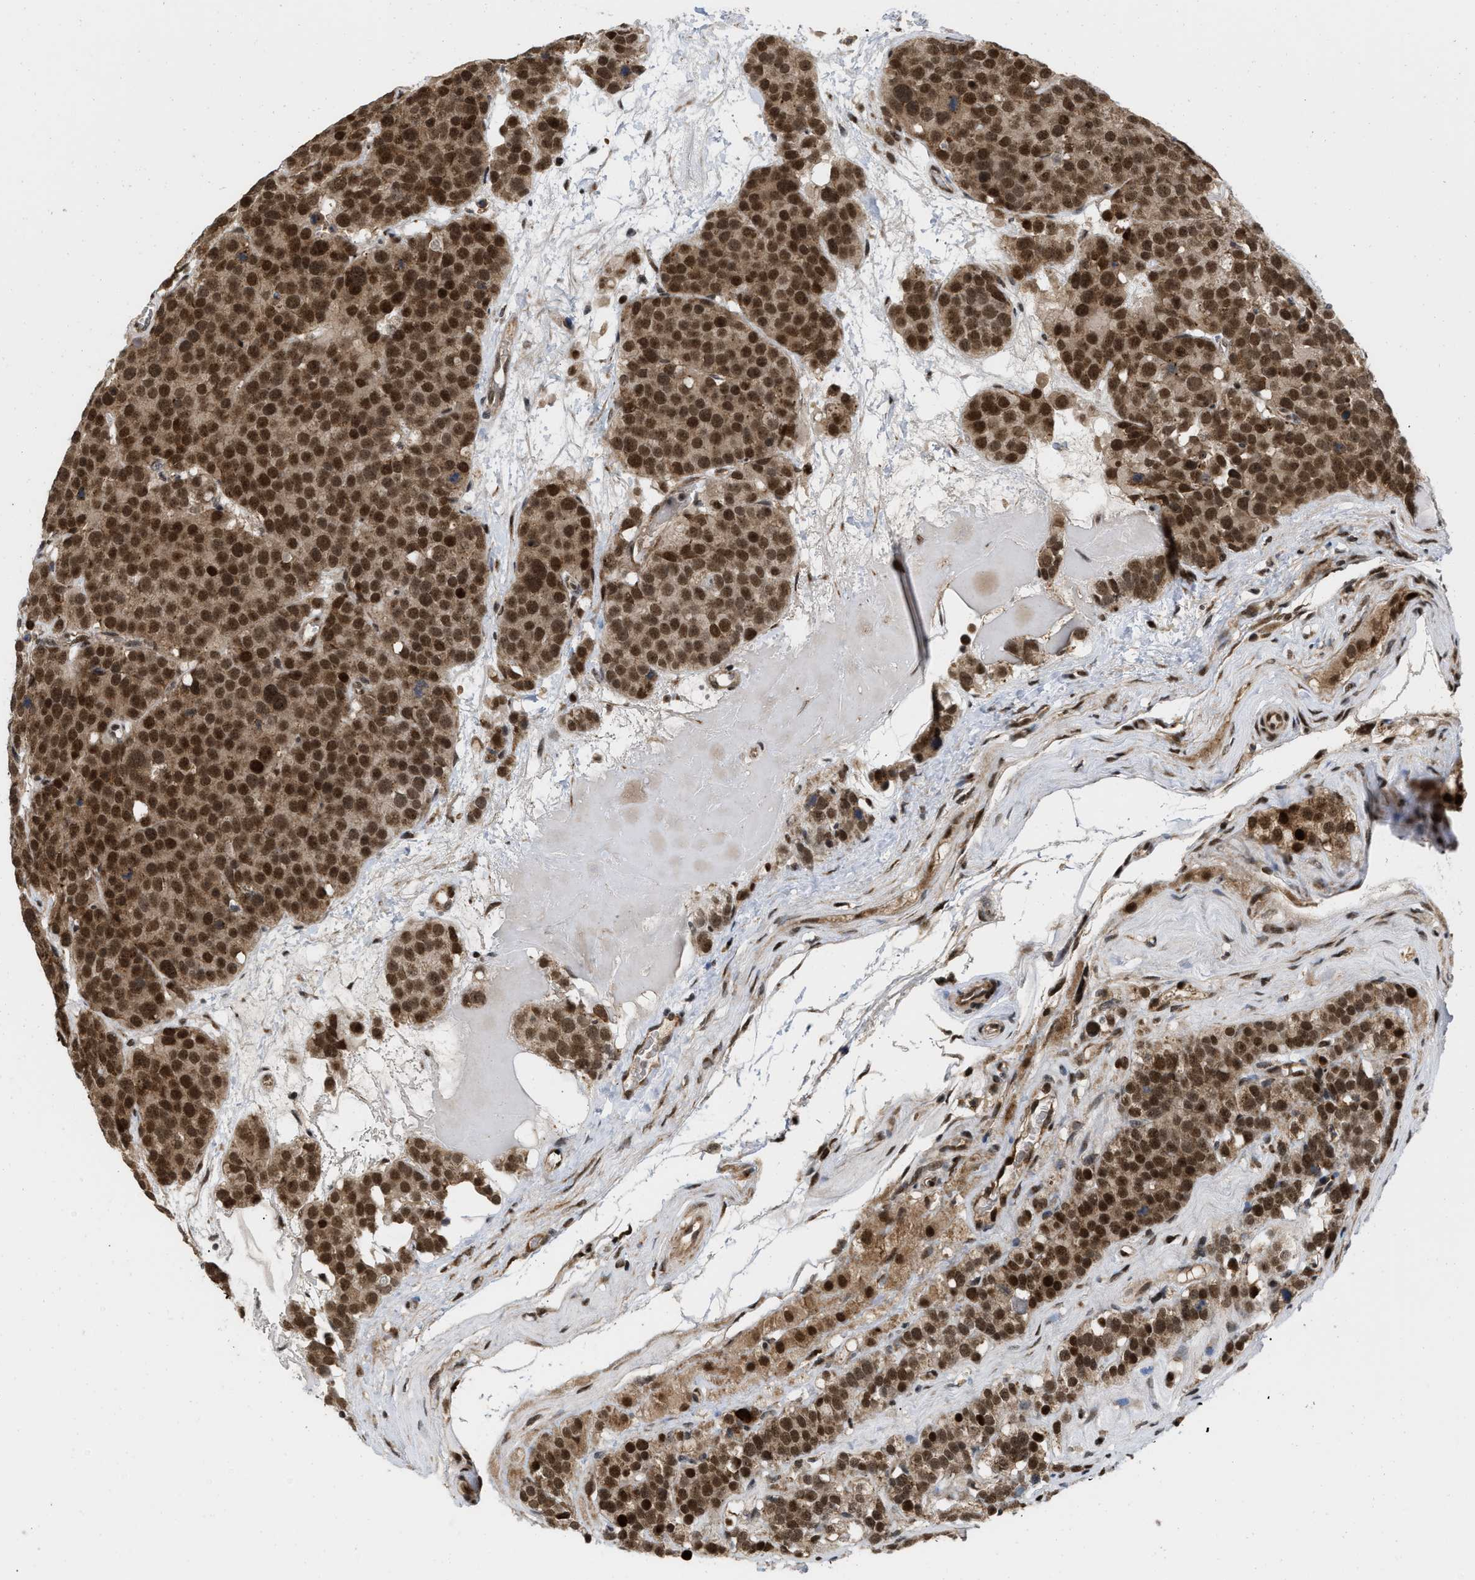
{"staining": {"intensity": "strong", "quantity": ">75%", "location": "nuclear"}, "tissue": "testis cancer", "cell_type": "Tumor cells", "image_type": "cancer", "snomed": [{"axis": "morphology", "description": "Seminoma, NOS"}, {"axis": "topography", "description": "Testis"}], "caption": "Immunohistochemistry of human testis seminoma reveals high levels of strong nuclear positivity in approximately >75% of tumor cells.", "gene": "ANKRD11", "patient": {"sex": "male", "age": 71}}